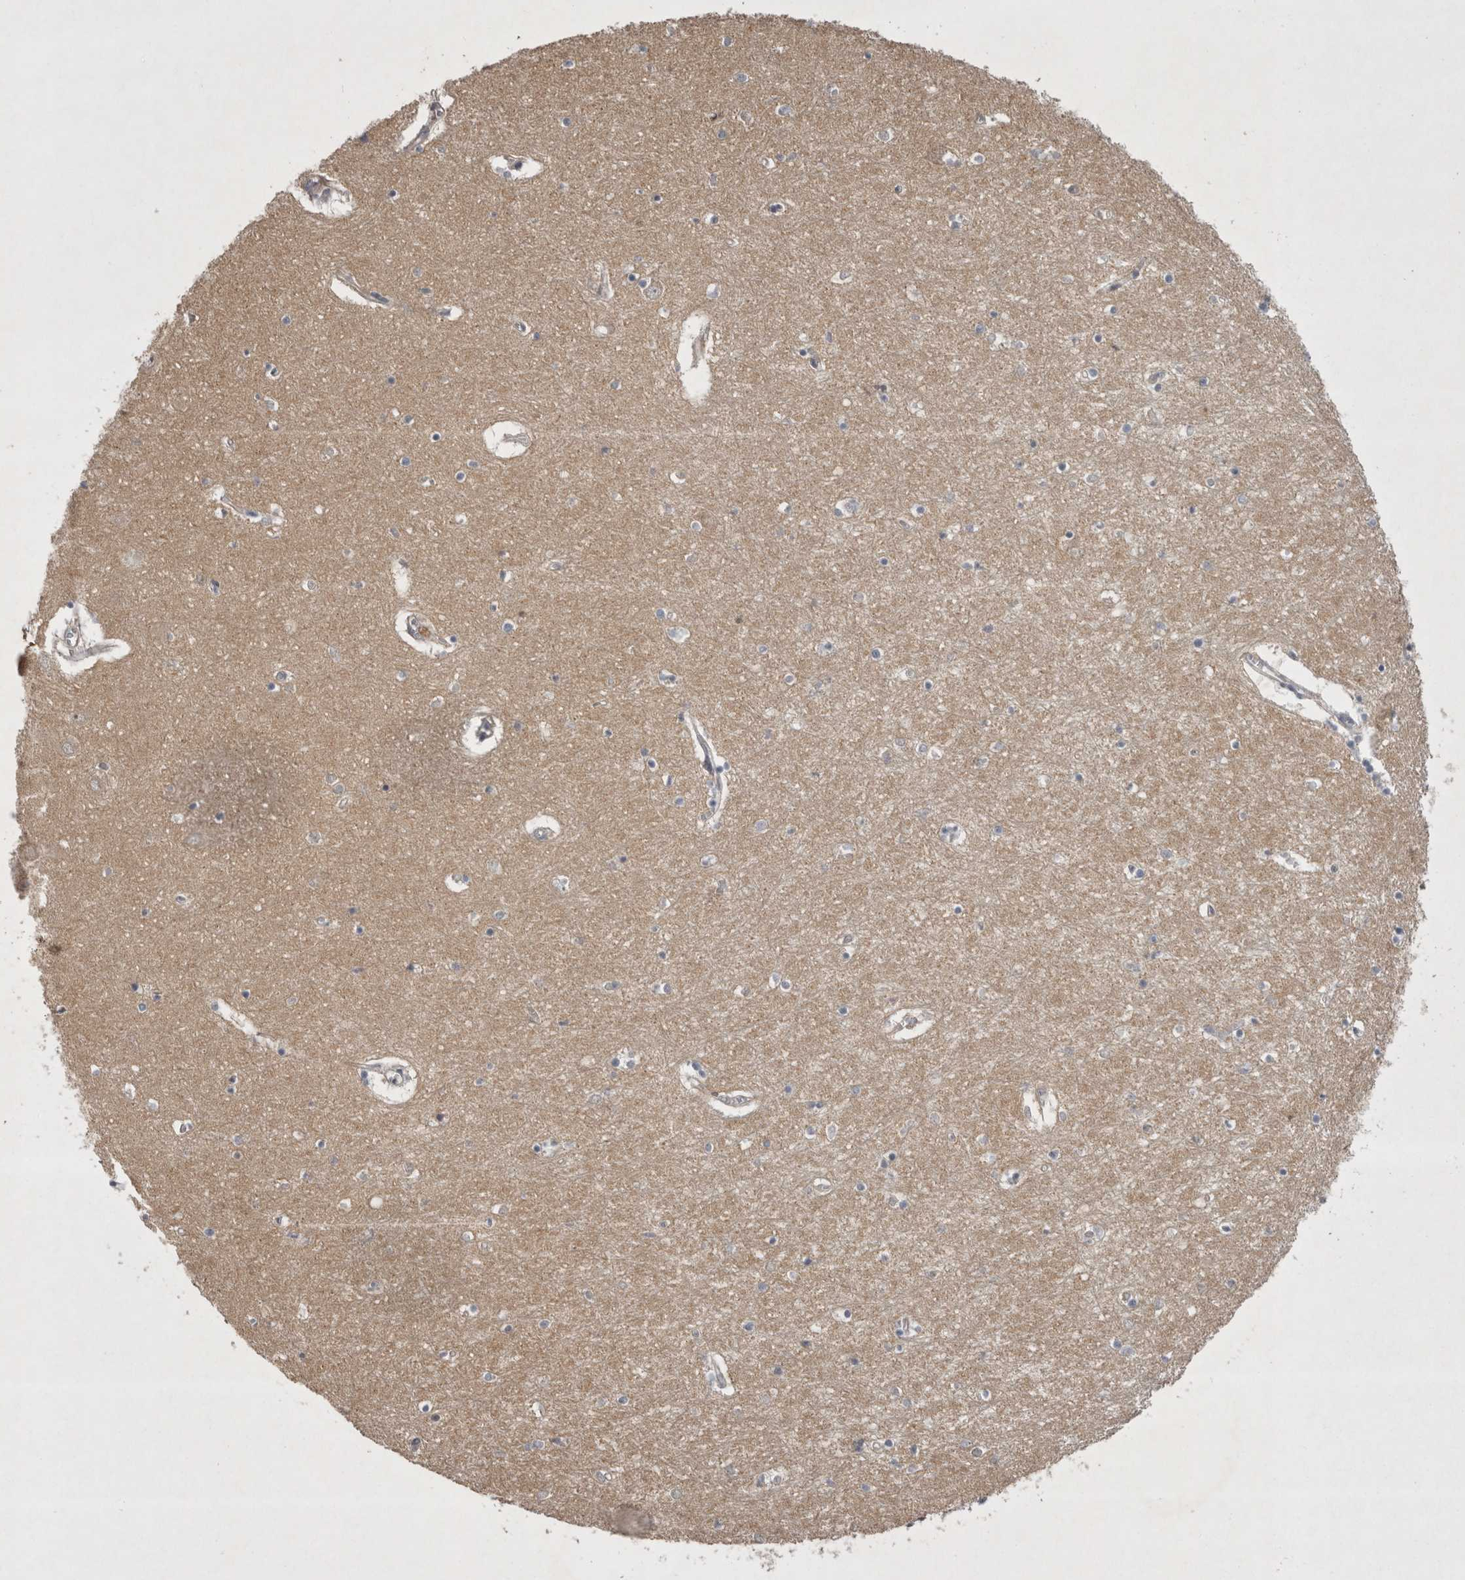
{"staining": {"intensity": "negative", "quantity": "none", "location": "none"}, "tissue": "hippocampus", "cell_type": "Glial cells", "image_type": "normal", "snomed": [{"axis": "morphology", "description": "Normal tissue, NOS"}, {"axis": "topography", "description": "Hippocampus"}], "caption": "Hippocampus stained for a protein using immunohistochemistry (IHC) exhibits no expression glial cells.", "gene": "TSPOAP1", "patient": {"sex": "male", "age": 70}}